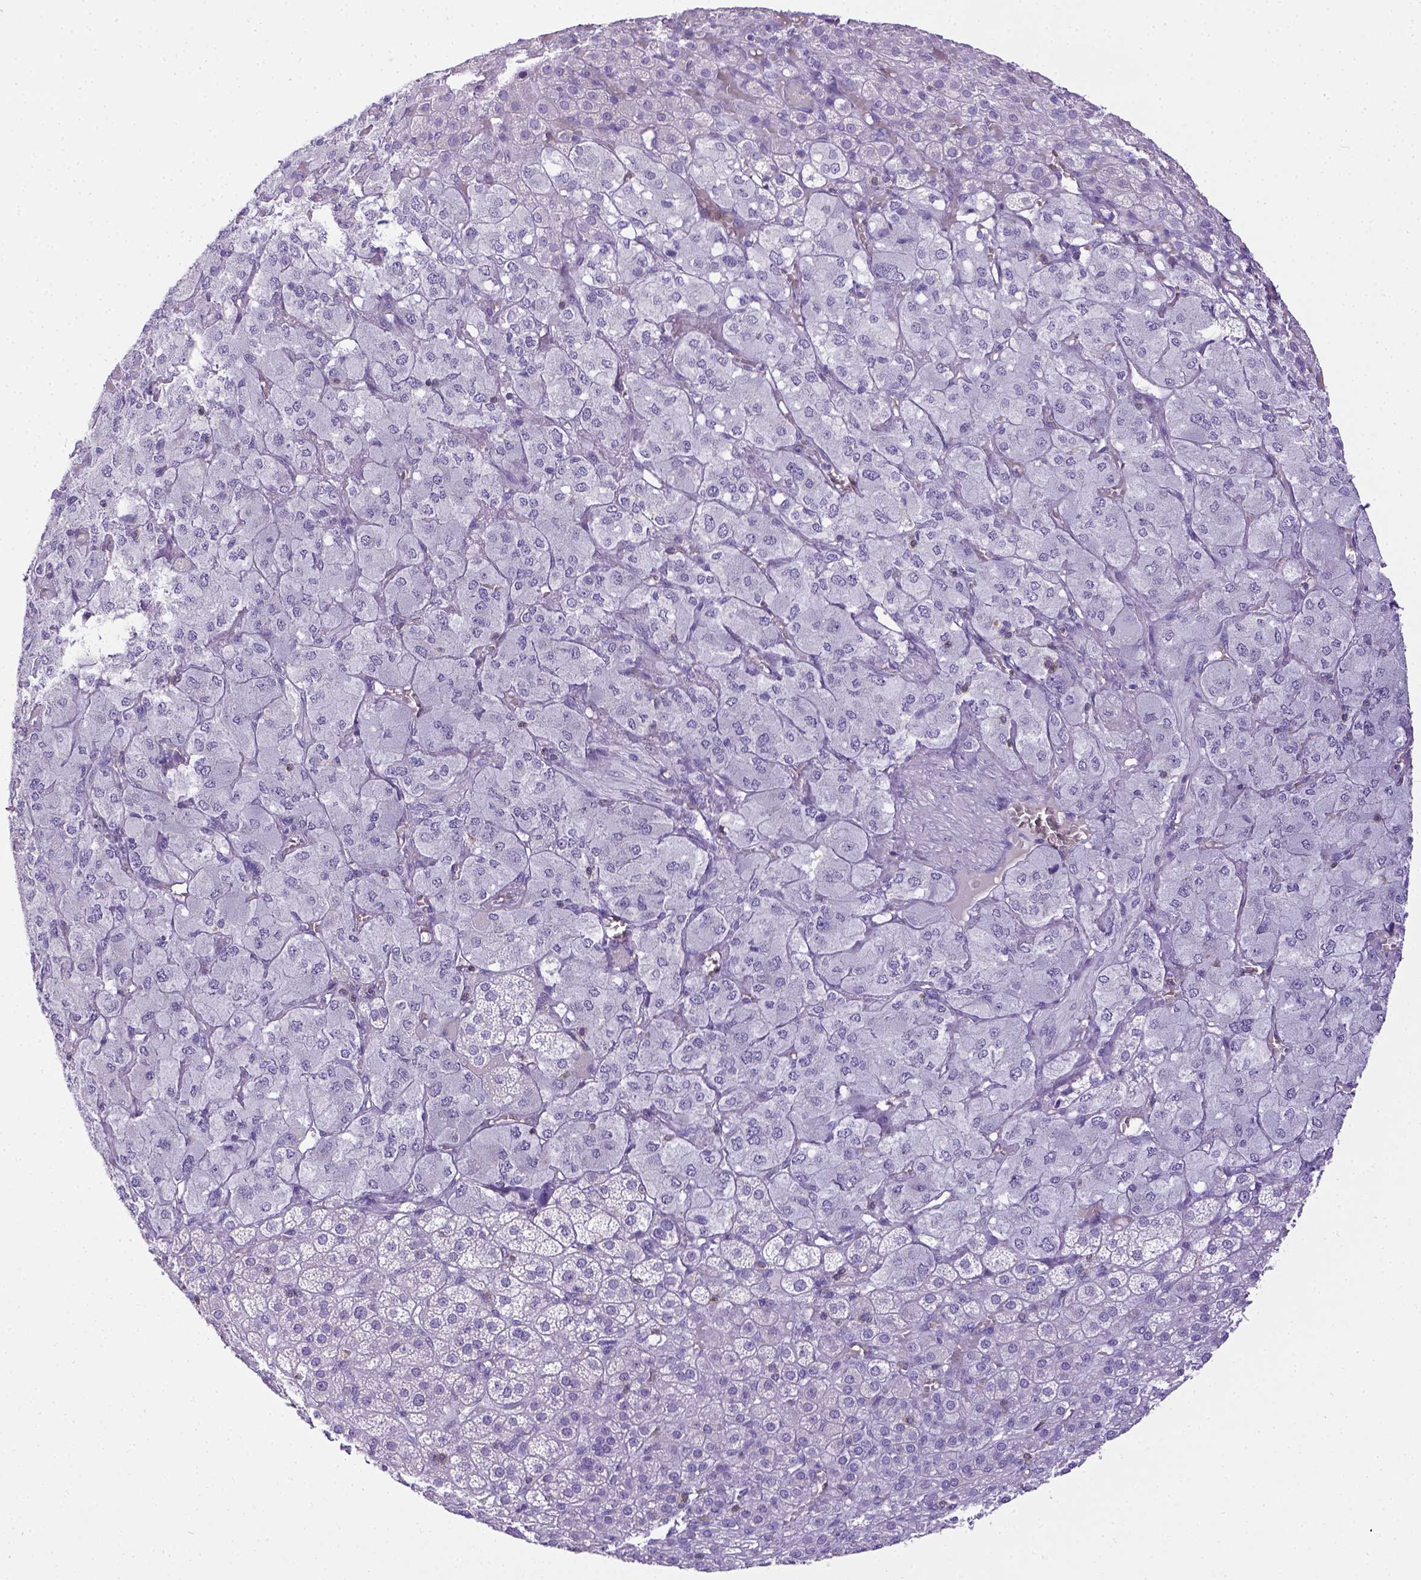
{"staining": {"intensity": "negative", "quantity": "none", "location": "none"}, "tissue": "adrenal gland", "cell_type": "Glandular cells", "image_type": "normal", "snomed": [{"axis": "morphology", "description": "Normal tissue, NOS"}, {"axis": "topography", "description": "Adrenal gland"}], "caption": "This histopathology image is of benign adrenal gland stained with immunohistochemistry to label a protein in brown with the nuclei are counter-stained blue. There is no expression in glandular cells.", "gene": "CD3E", "patient": {"sex": "female", "age": 60}}